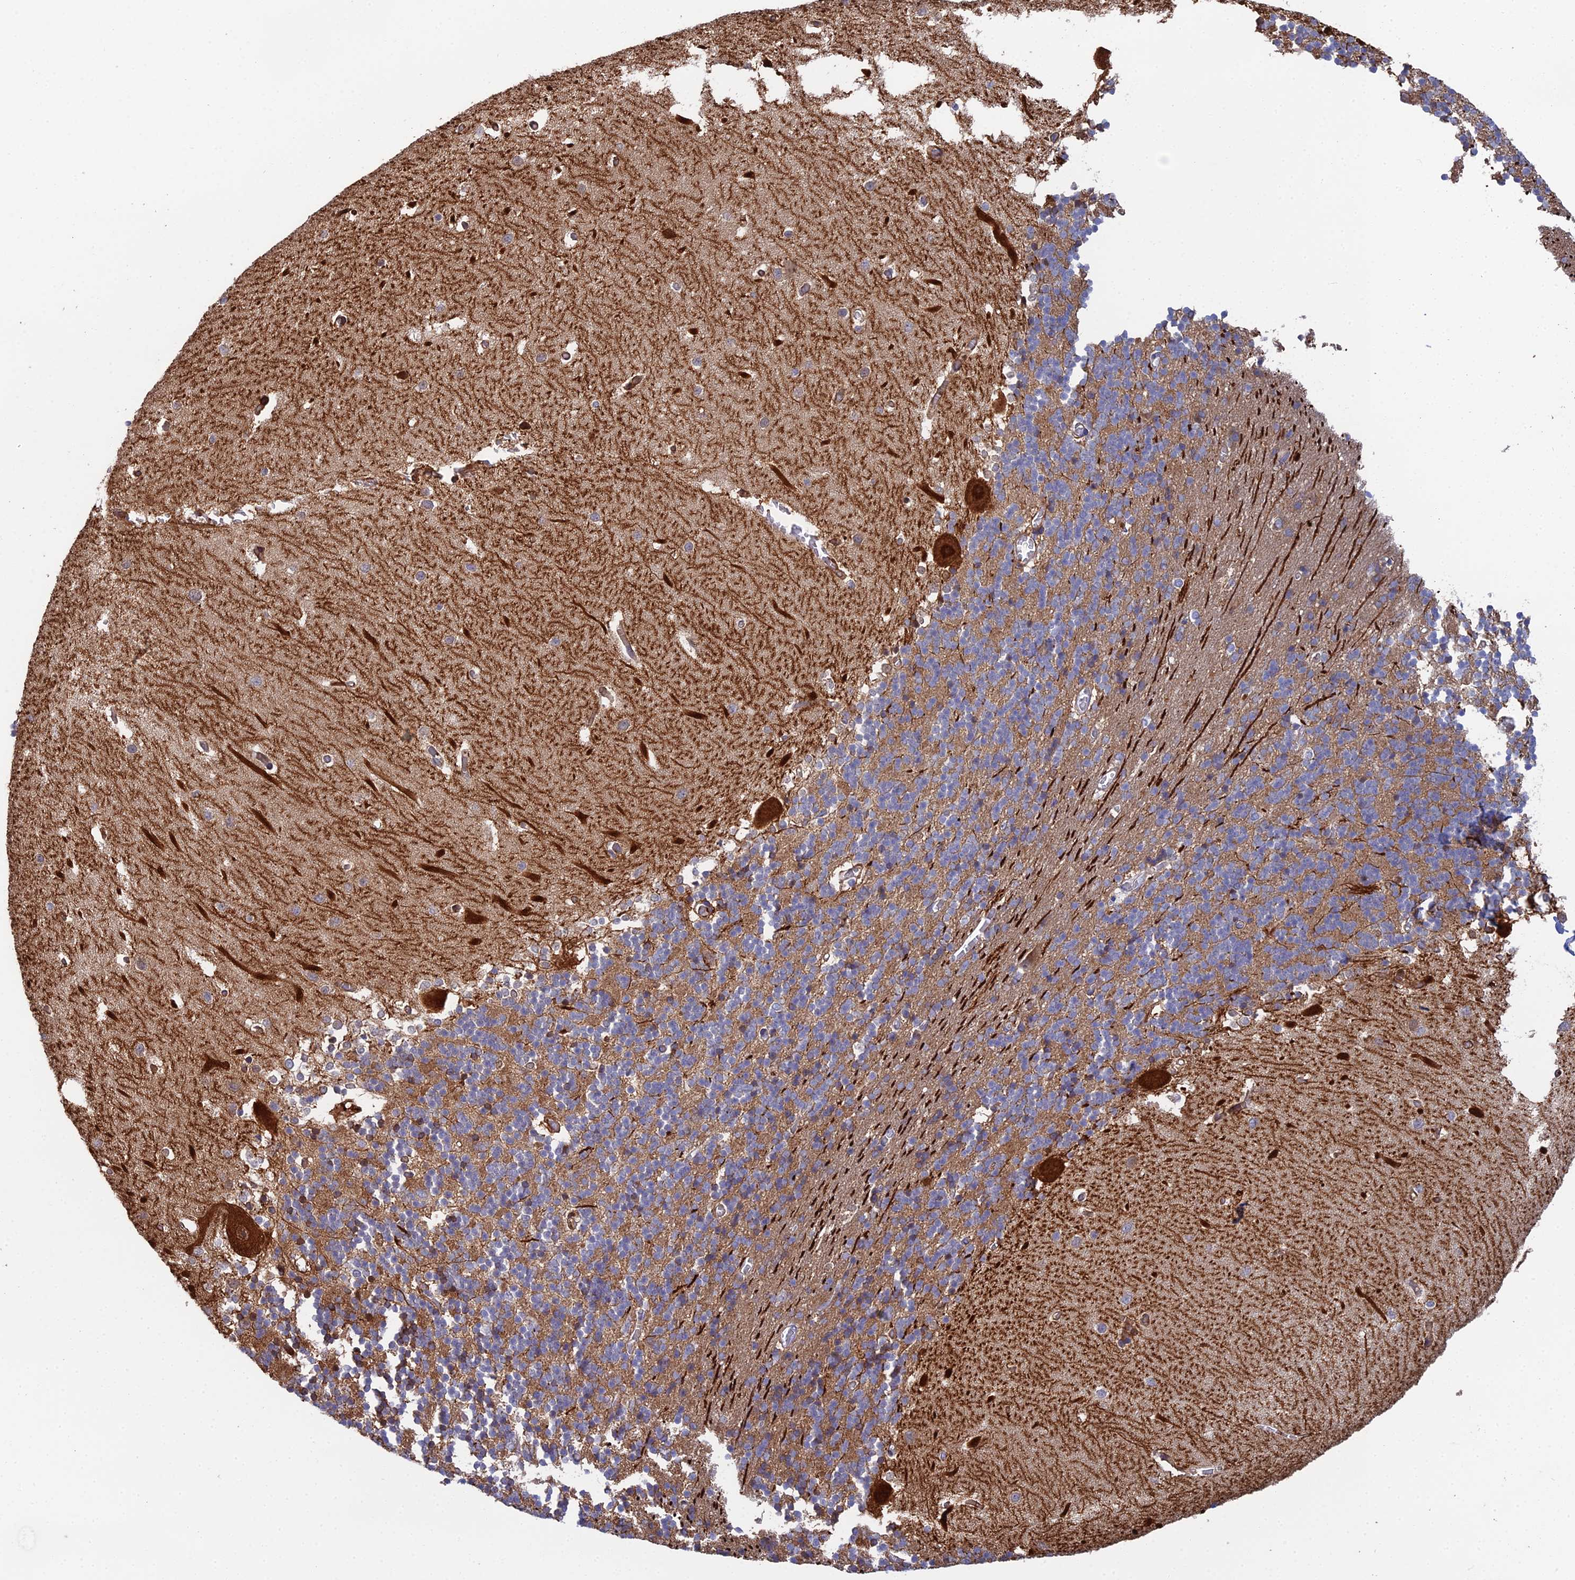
{"staining": {"intensity": "moderate", "quantity": "25%-75%", "location": "cytoplasmic/membranous"}, "tissue": "cerebellum", "cell_type": "Cells in granular layer", "image_type": "normal", "snomed": [{"axis": "morphology", "description": "Normal tissue, NOS"}, {"axis": "topography", "description": "Cerebellum"}], "caption": "Immunohistochemistry (IHC) (DAB) staining of normal cerebellum demonstrates moderate cytoplasmic/membranous protein positivity in approximately 25%-75% of cells in granular layer. The staining was performed using DAB (3,3'-diaminobenzidine), with brown indicating positive protein expression. Nuclei are stained blue with hematoxylin.", "gene": "ARL16", "patient": {"sex": "male", "age": 37}}